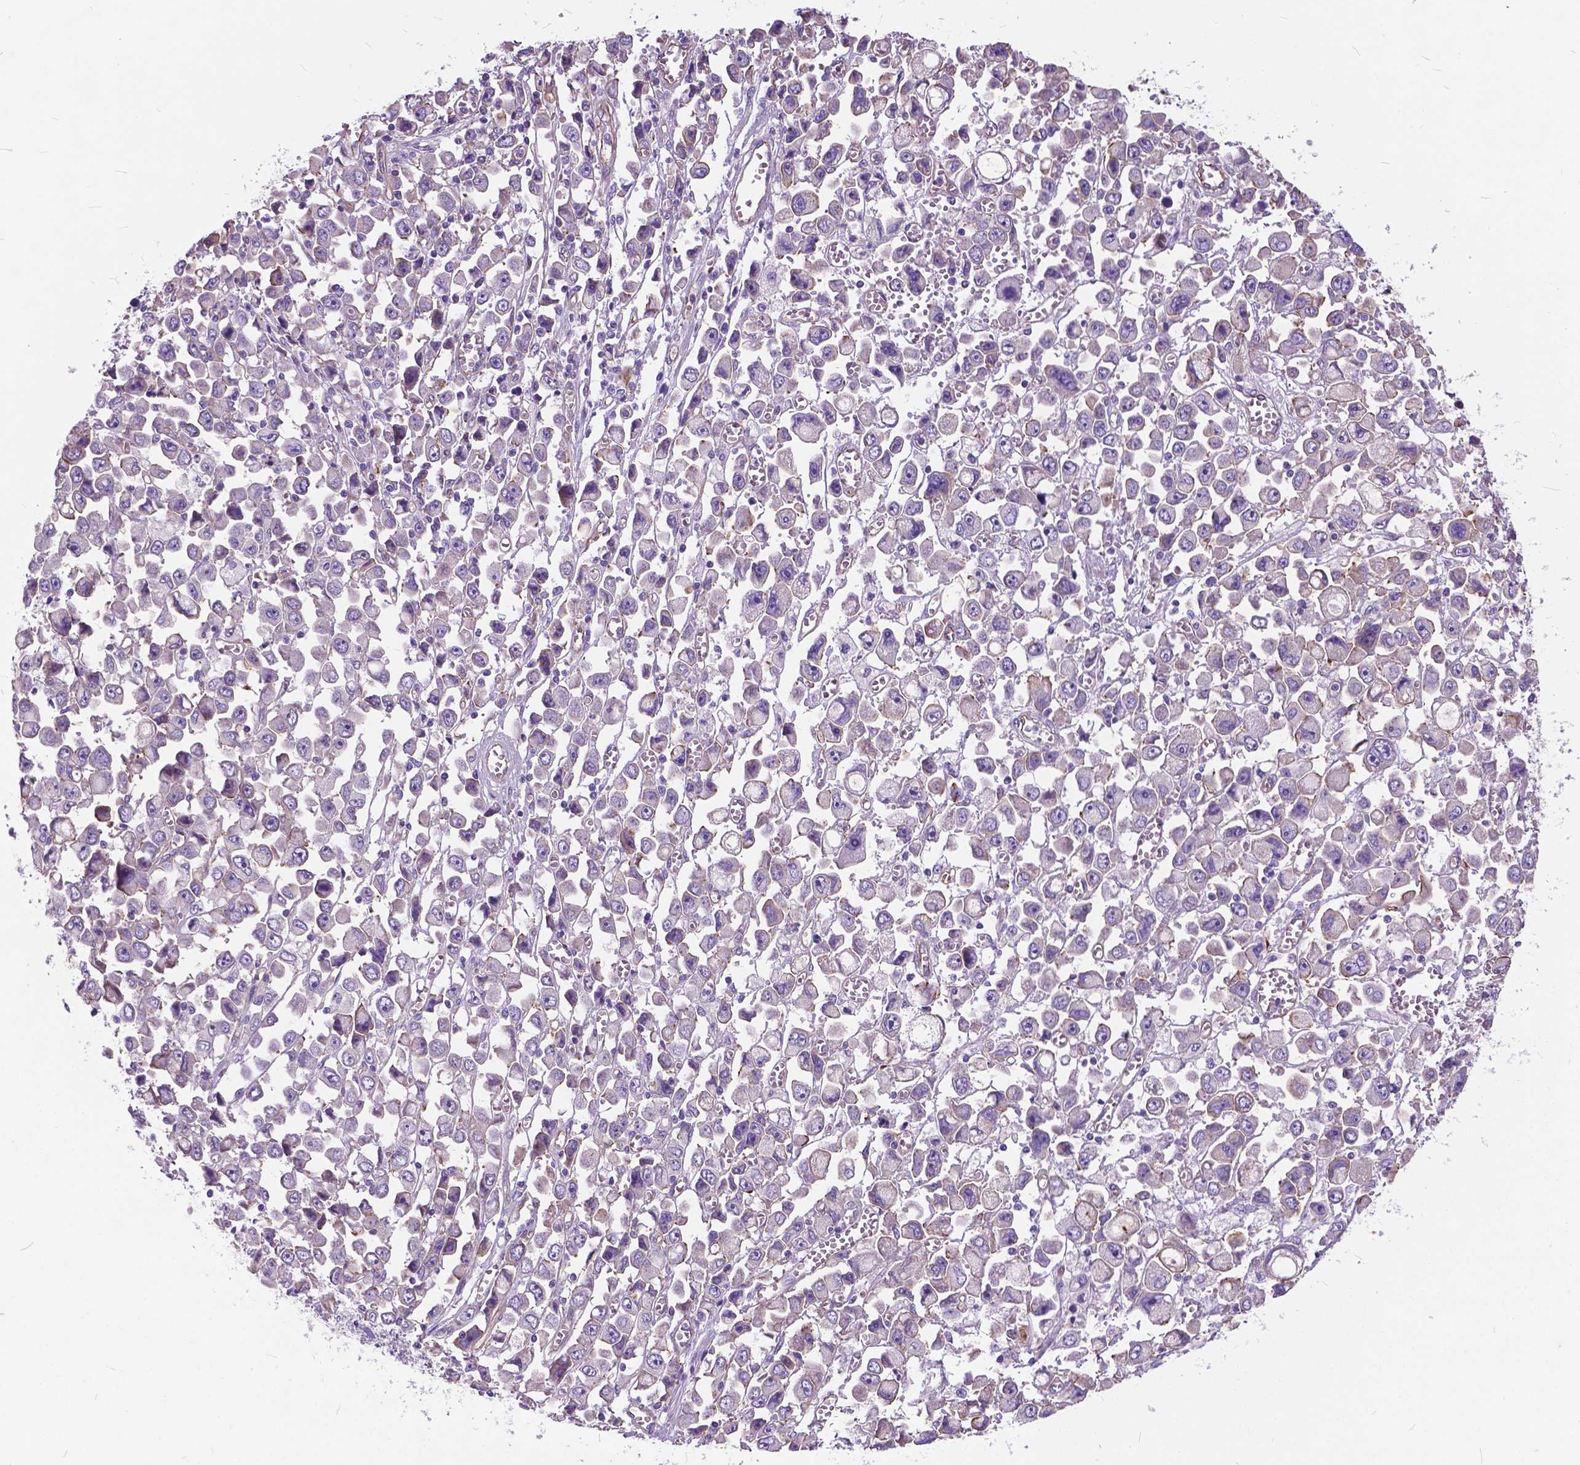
{"staining": {"intensity": "negative", "quantity": "none", "location": "none"}, "tissue": "stomach cancer", "cell_type": "Tumor cells", "image_type": "cancer", "snomed": [{"axis": "morphology", "description": "Adenocarcinoma, NOS"}, {"axis": "topography", "description": "Stomach, upper"}], "caption": "Immunohistochemistry (IHC) photomicrograph of stomach adenocarcinoma stained for a protein (brown), which reveals no expression in tumor cells.", "gene": "FLT4", "patient": {"sex": "male", "age": 70}}